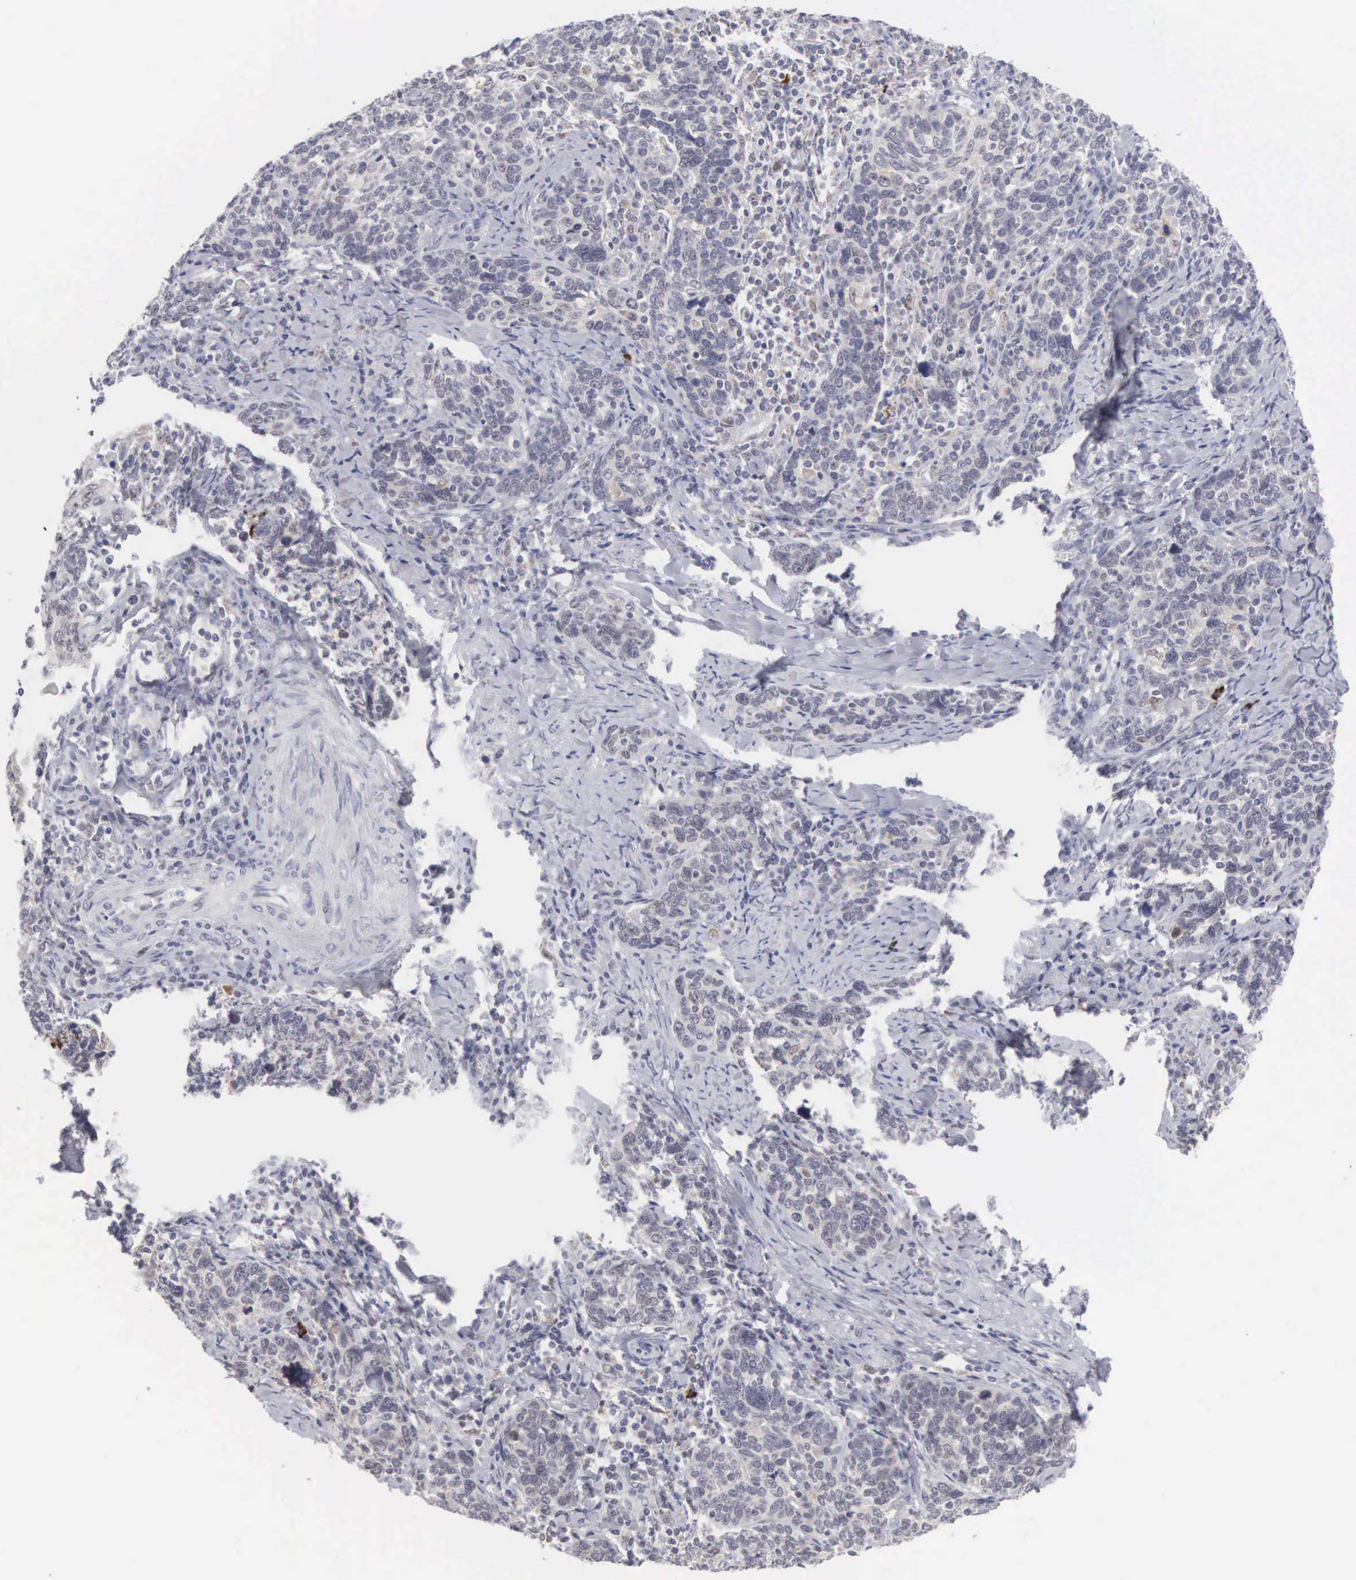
{"staining": {"intensity": "weak", "quantity": "<25%", "location": "nuclear"}, "tissue": "cervical cancer", "cell_type": "Tumor cells", "image_type": "cancer", "snomed": [{"axis": "morphology", "description": "Squamous cell carcinoma, NOS"}, {"axis": "topography", "description": "Cervix"}], "caption": "IHC histopathology image of neoplastic tissue: human squamous cell carcinoma (cervical) stained with DAB (3,3'-diaminobenzidine) demonstrates no significant protein positivity in tumor cells. (Brightfield microscopy of DAB (3,3'-diaminobenzidine) IHC at high magnification).", "gene": "MNAT1", "patient": {"sex": "female", "age": 41}}